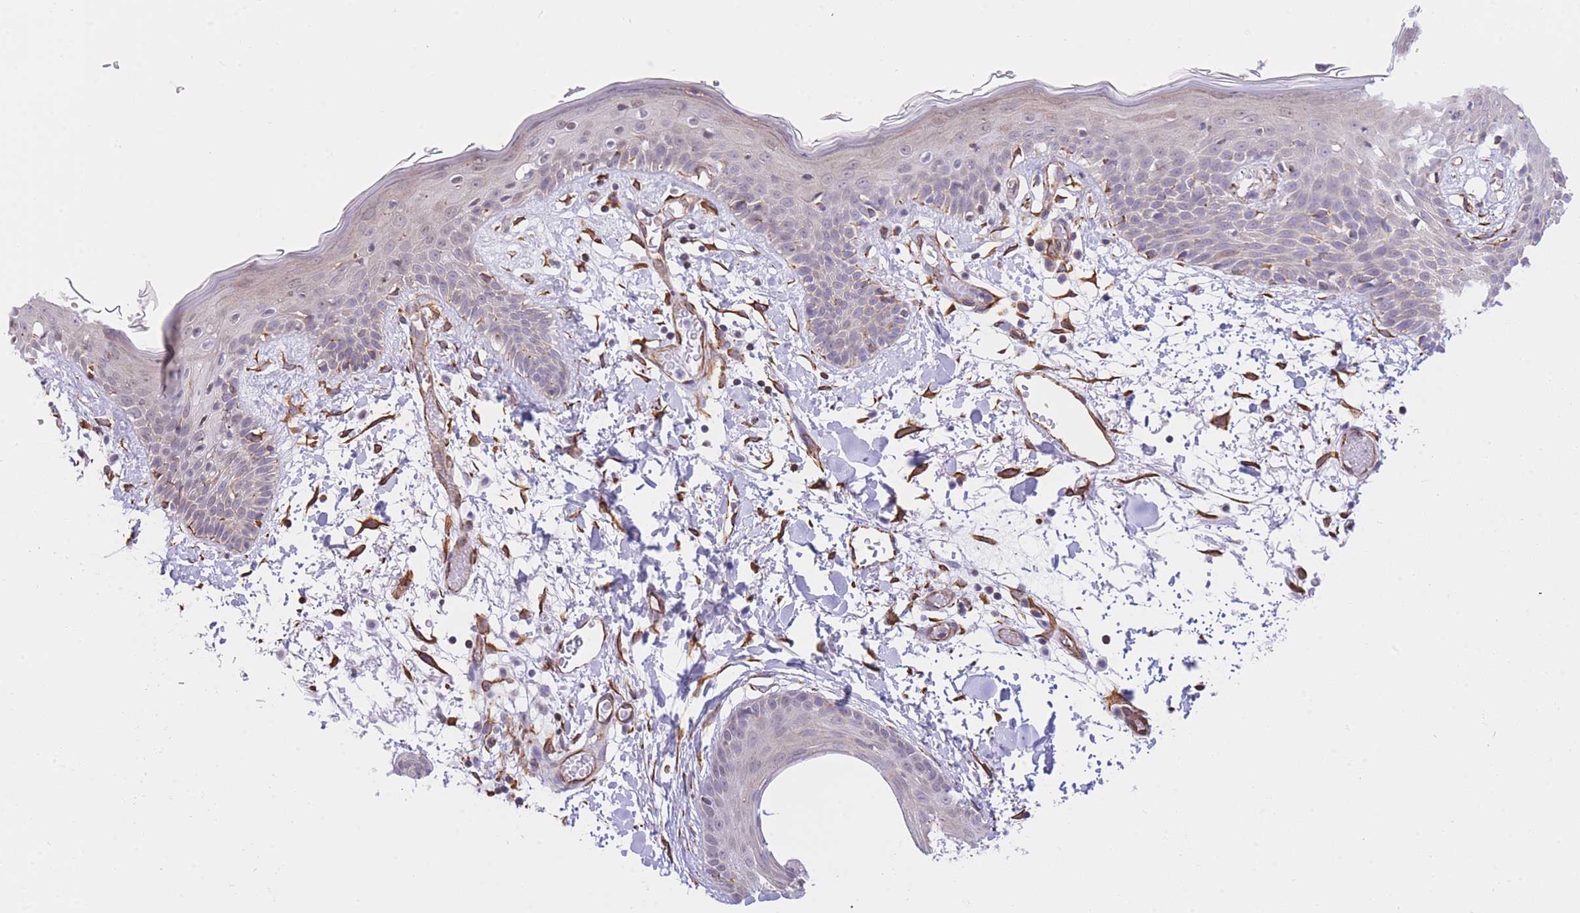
{"staining": {"intensity": "strong", "quantity": ">75%", "location": "cytoplasmic/membranous"}, "tissue": "skin", "cell_type": "Fibroblasts", "image_type": "normal", "snomed": [{"axis": "morphology", "description": "Normal tissue, NOS"}, {"axis": "topography", "description": "Skin"}], "caption": "An image showing strong cytoplasmic/membranous expression in about >75% of fibroblasts in benign skin, as visualized by brown immunohistochemical staining.", "gene": "PSG11", "patient": {"sex": "male", "age": 79}}